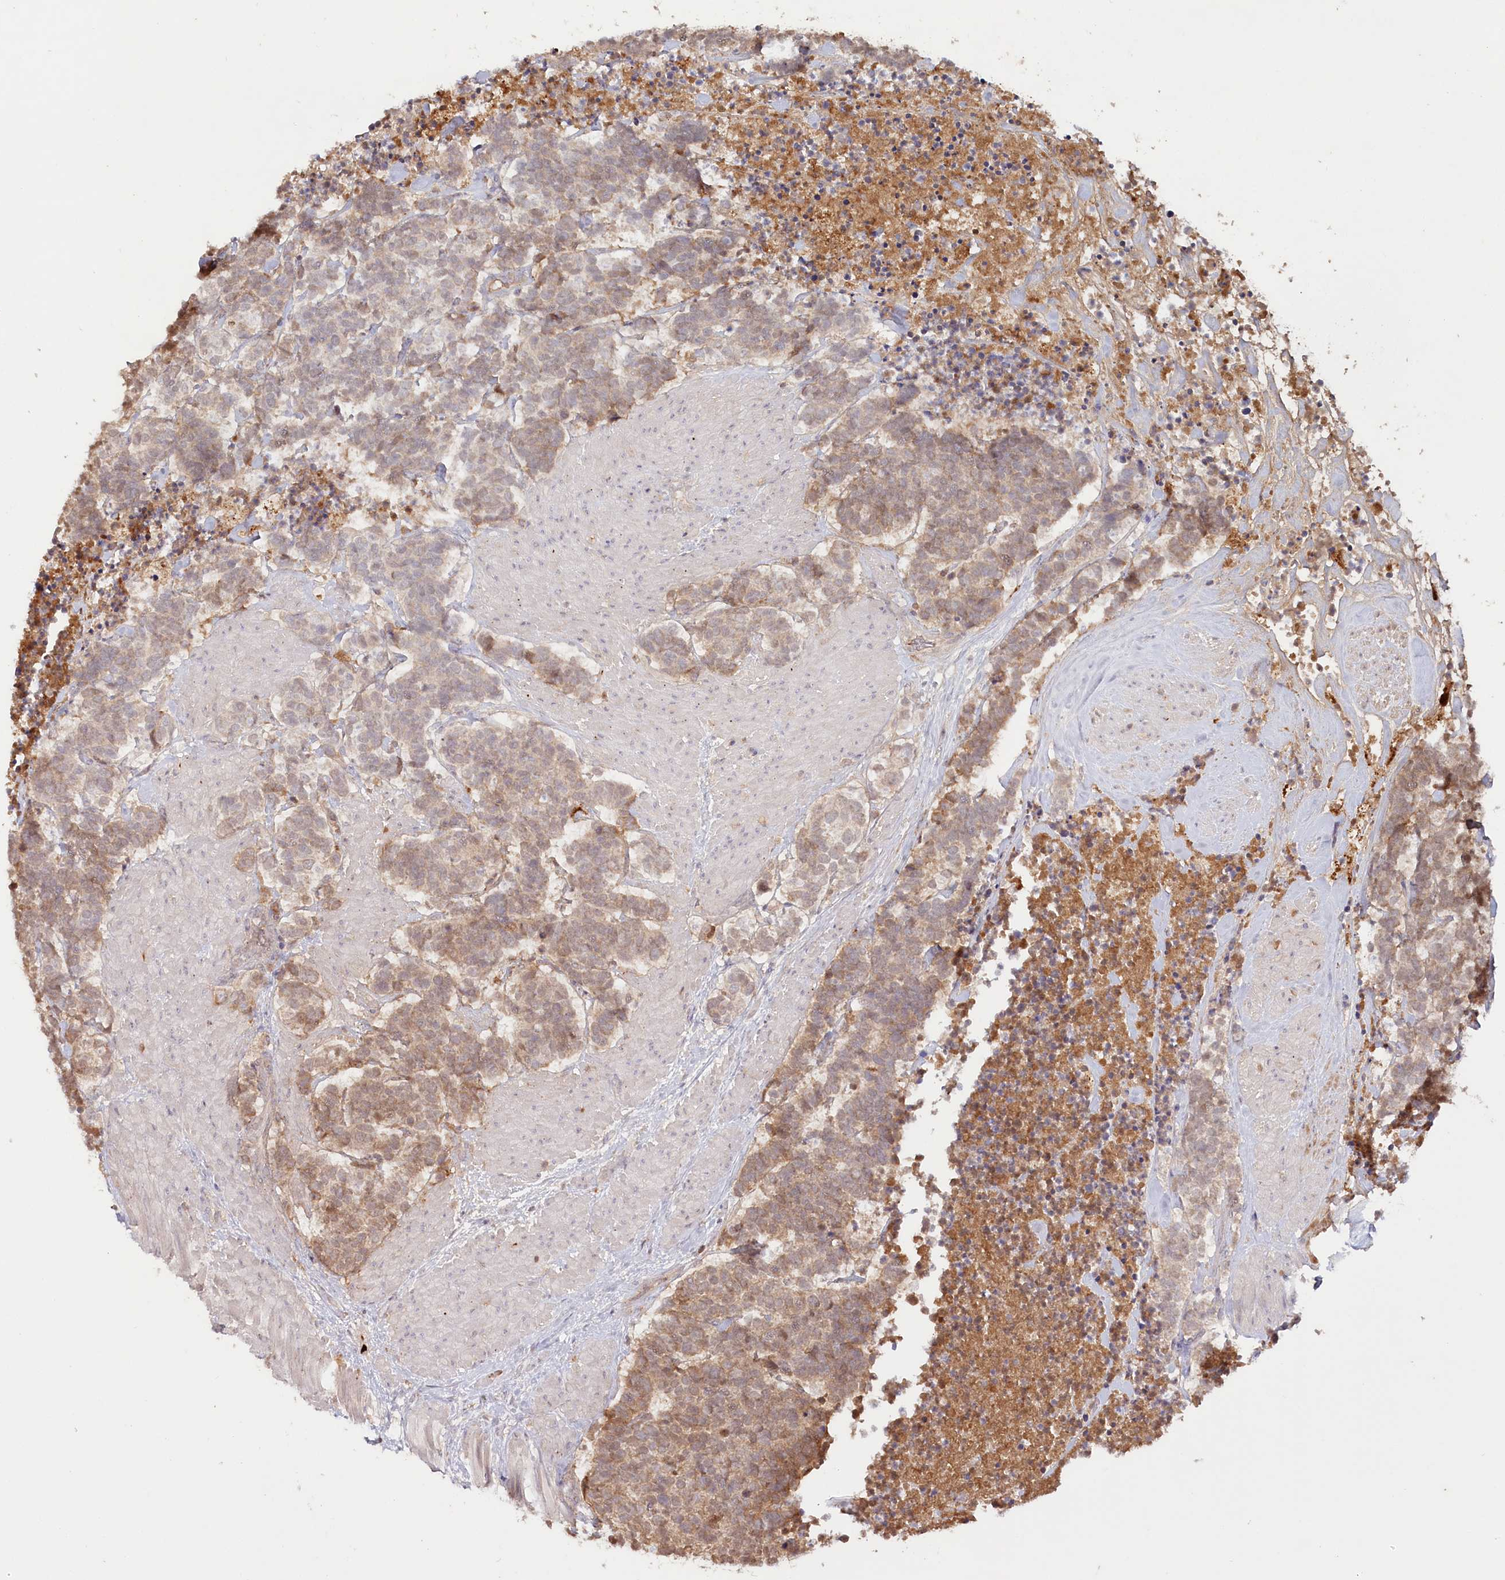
{"staining": {"intensity": "weak", "quantity": "25%-75%", "location": "cytoplasmic/membranous"}, "tissue": "carcinoid", "cell_type": "Tumor cells", "image_type": "cancer", "snomed": [{"axis": "morphology", "description": "Carcinoma, NOS"}, {"axis": "morphology", "description": "Carcinoid, malignant, NOS"}, {"axis": "topography", "description": "Urinary bladder"}], "caption": "Brown immunohistochemical staining in human carcinoma shows weak cytoplasmic/membranous staining in about 25%-75% of tumor cells.", "gene": "PSAPL1", "patient": {"sex": "male", "age": 57}}